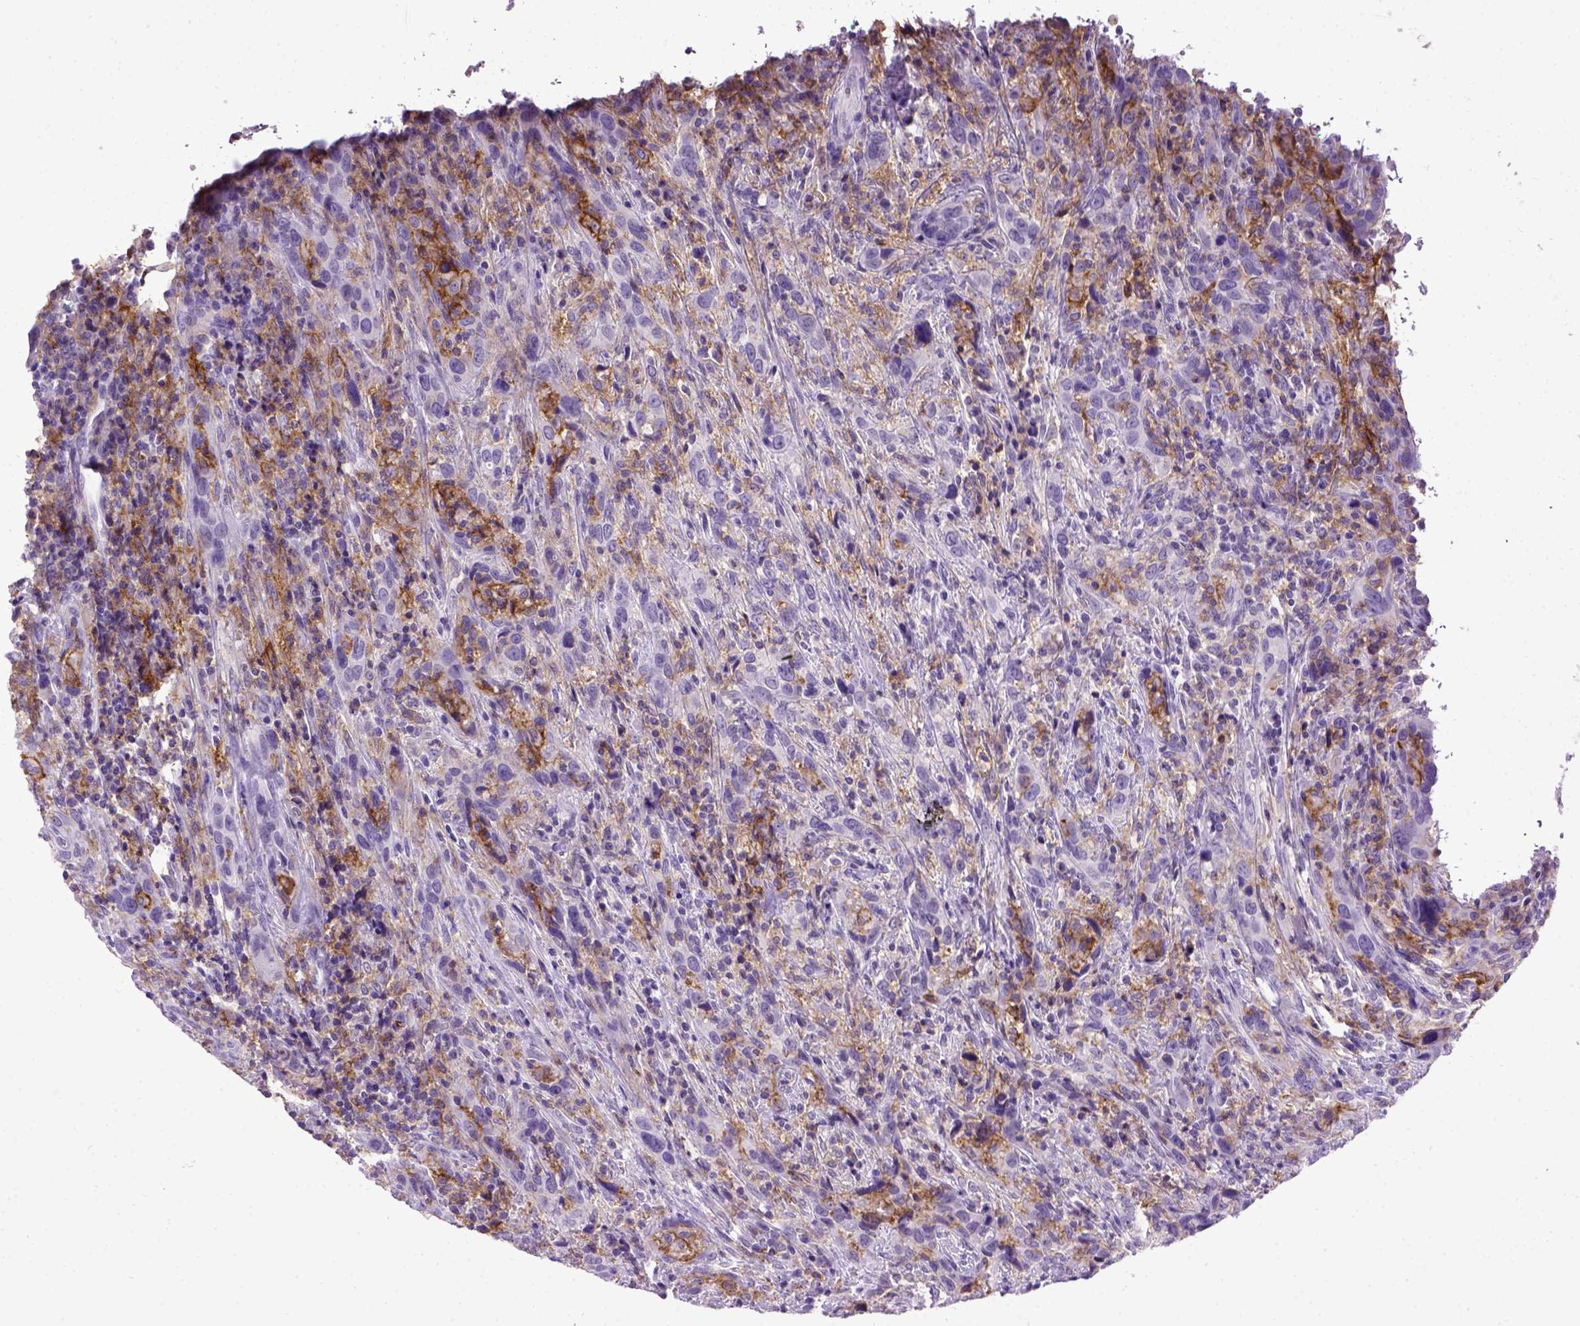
{"staining": {"intensity": "negative", "quantity": "none", "location": "none"}, "tissue": "urothelial cancer", "cell_type": "Tumor cells", "image_type": "cancer", "snomed": [{"axis": "morphology", "description": "Urothelial carcinoma, NOS"}, {"axis": "morphology", "description": "Urothelial carcinoma, High grade"}, {"axis": "topography", "description": "Urinary bladder"}], "caption": "Immunohistochemistry (IHC) of human urothelial cancer reveals no positivity in tumor cells.", "gene": "ITGAX", "patient": {"sex": "female", "age": 64}}